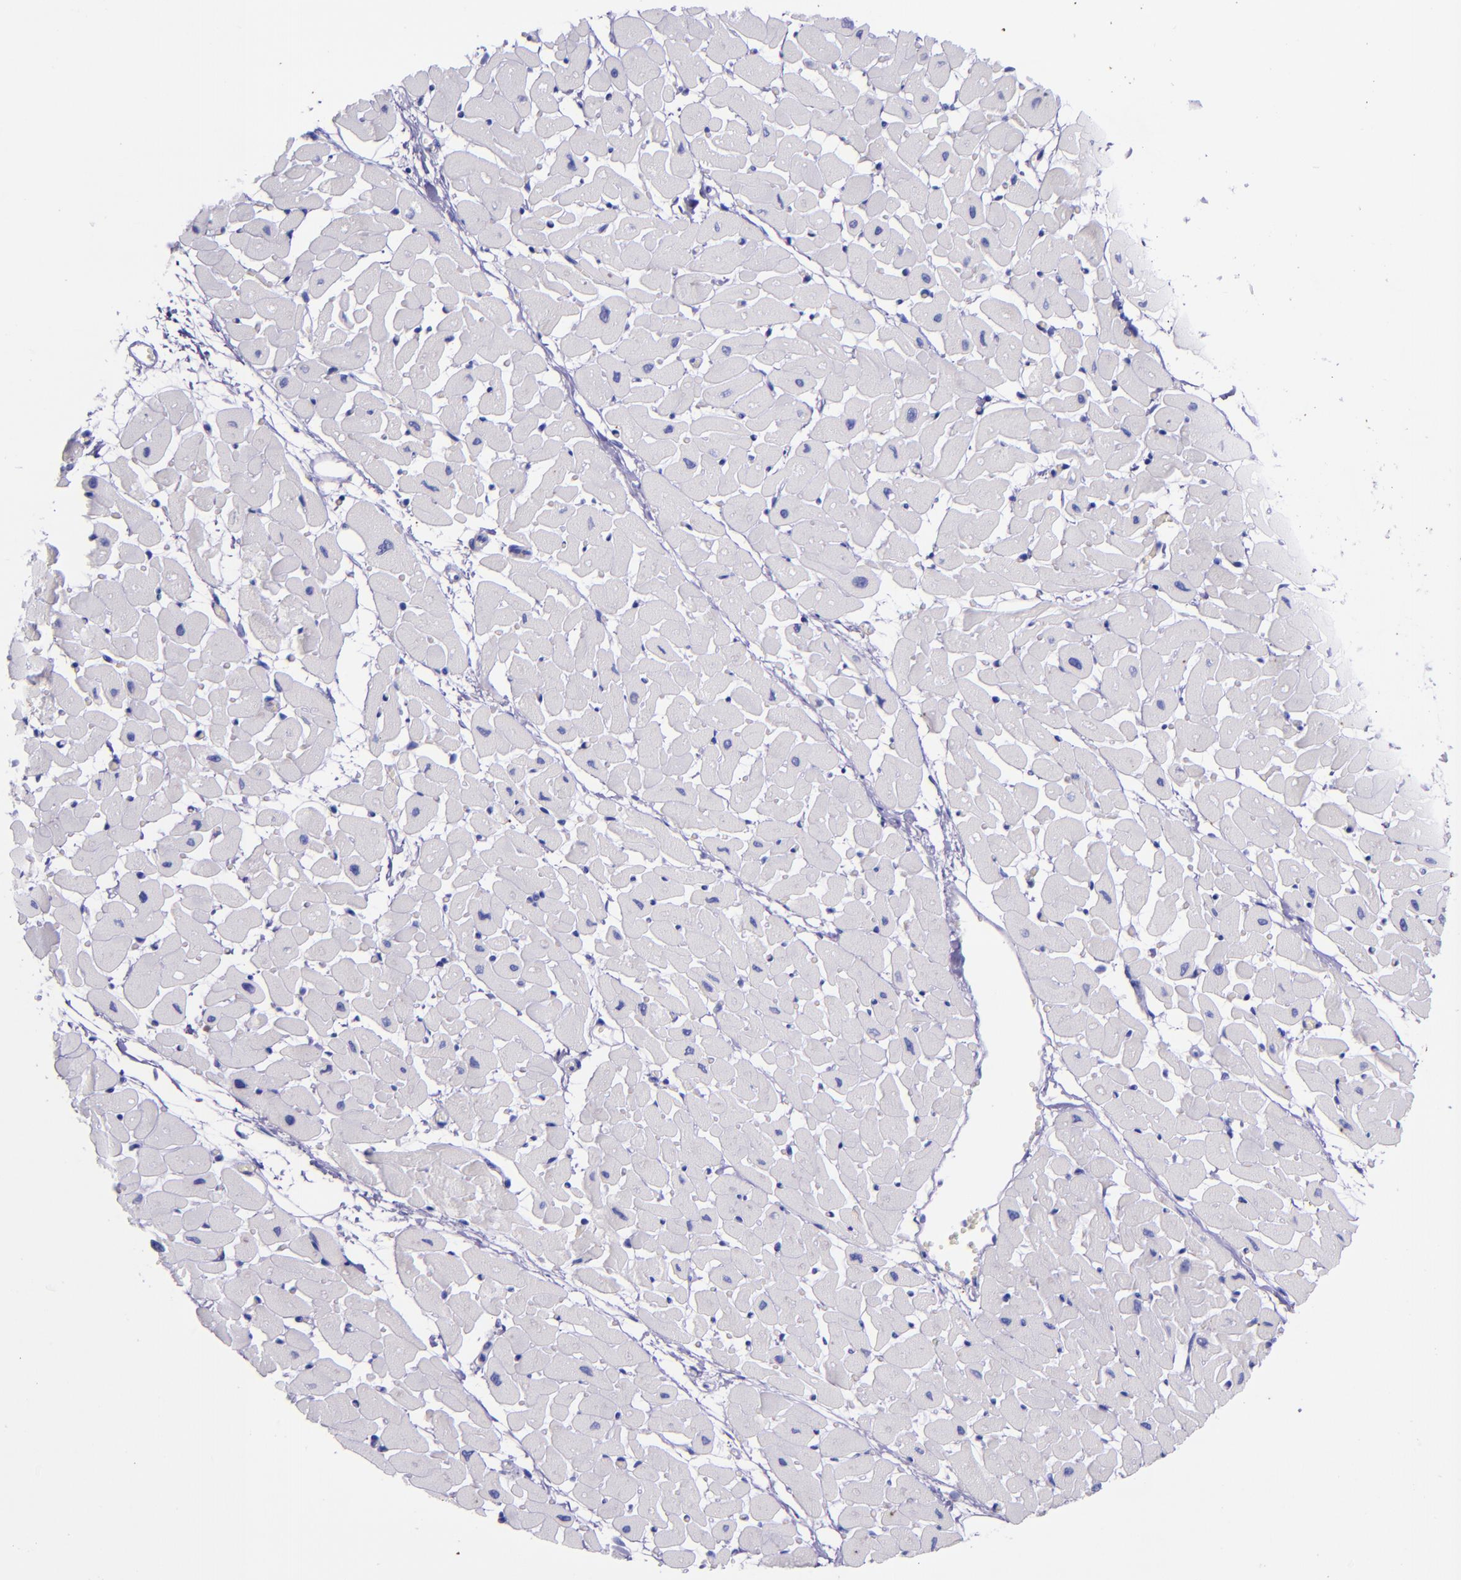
{"staining": {"intensity": "negative", "quantity": "none", "location": "none"}, "tissue": "heart muscle", "cell_type": "Cardiomyocytes", "image_type": "normal", "snomed": [{"axis": "morphology", "description": "Normal tissue, NOS"}, {"axis": "topography", "description": "Heart"}], "caption": "The micrograph exhibits no staining of cardiomyocytes in normal heart muscle.", "gene": "MBP", "patient": {"sex": "female", "age": 19}}